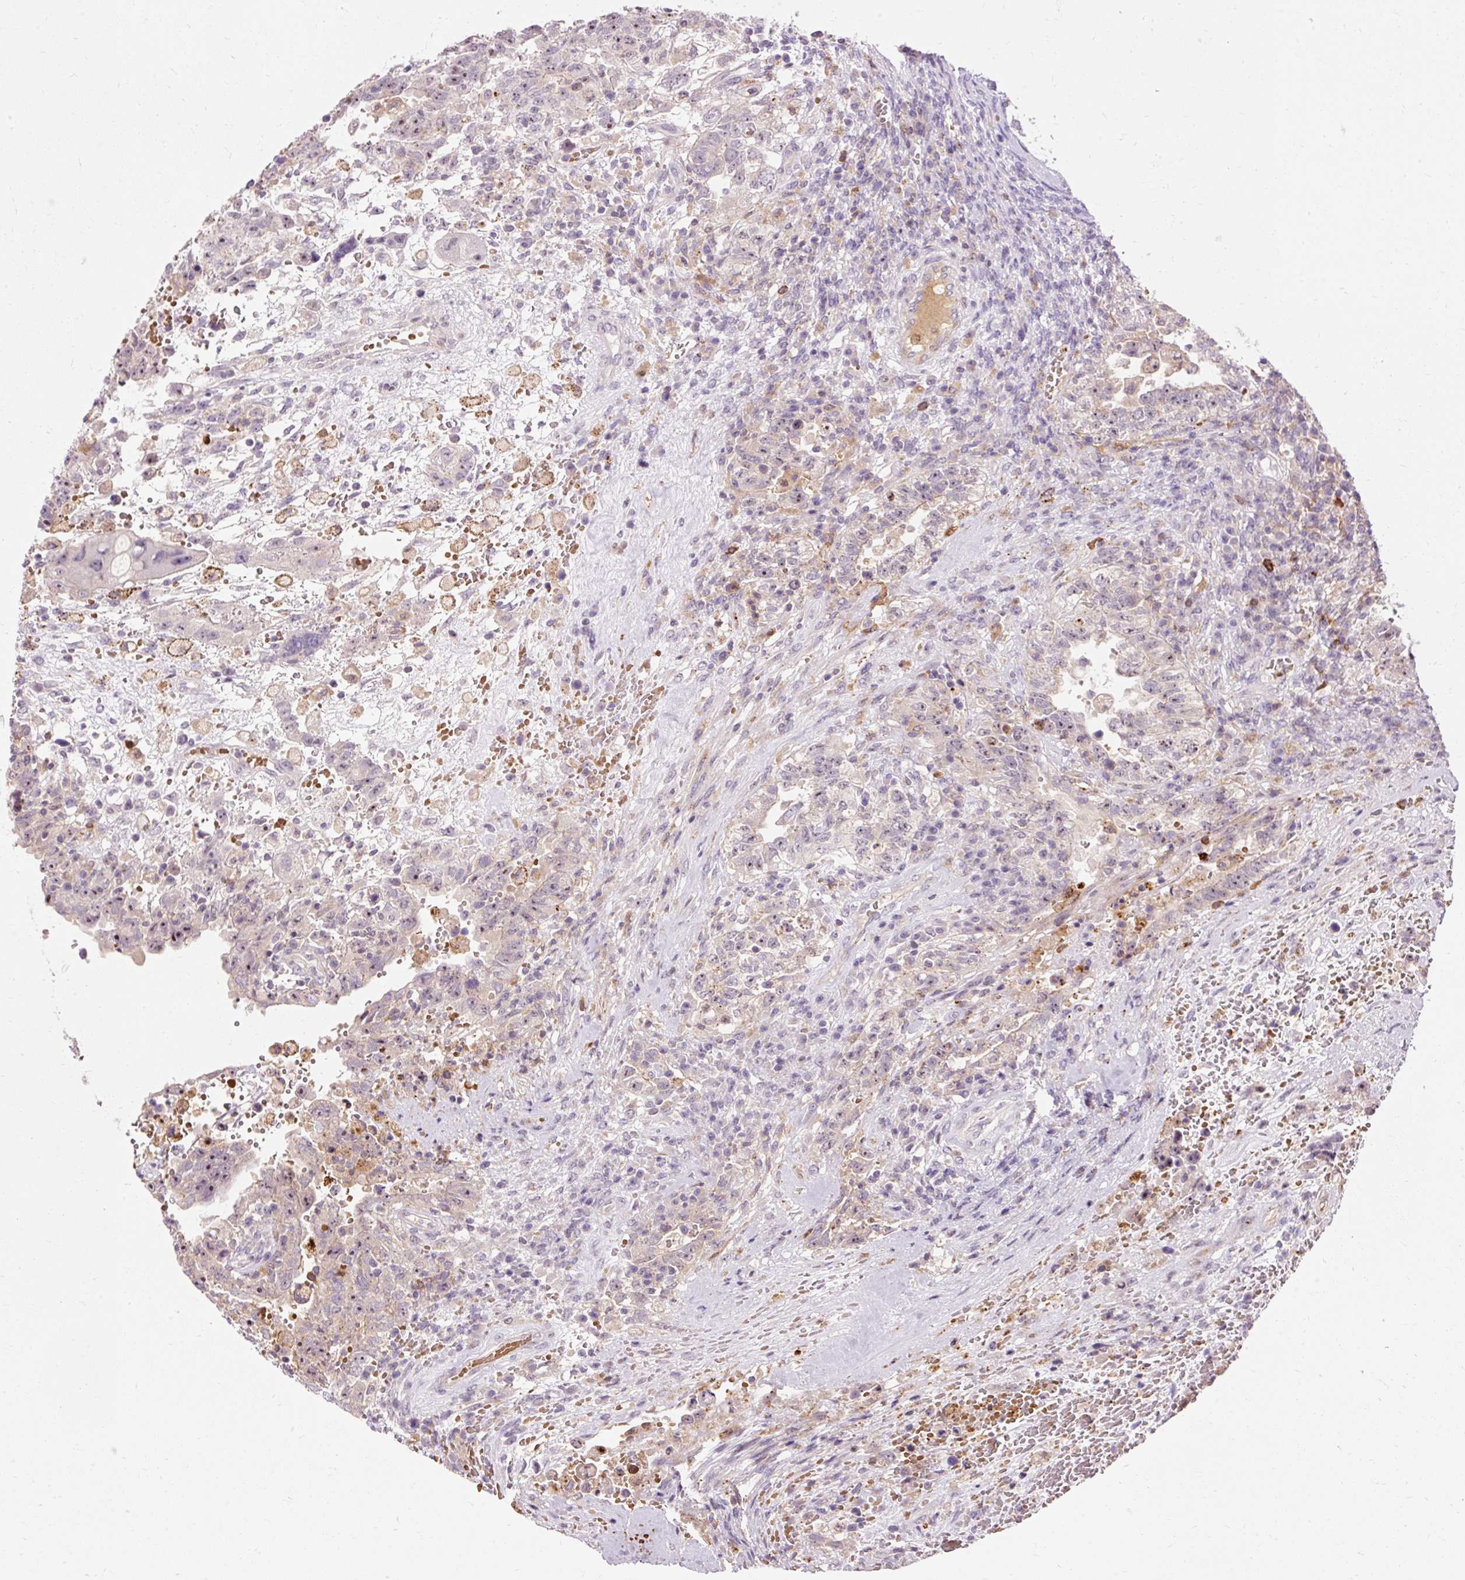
{"staining": {"intensity": "negative", "quantity": "none", "location": "none"}, "tissue": "testis cancer", "cell_type": "Tumor cells", "image_type": "cancer", "snomed": [{"axis": "morphology", "description": "Carcinoma, Embryonal, NOS"}, {"axis": "topography", "description": "Testis"}], "caption": "Immunohistochemical staining of testis embryonal carcinoma displays no significant expression in tumor cells.", "gene": "CEBPZ", "patient": {"sex": "male", "age": 26}}